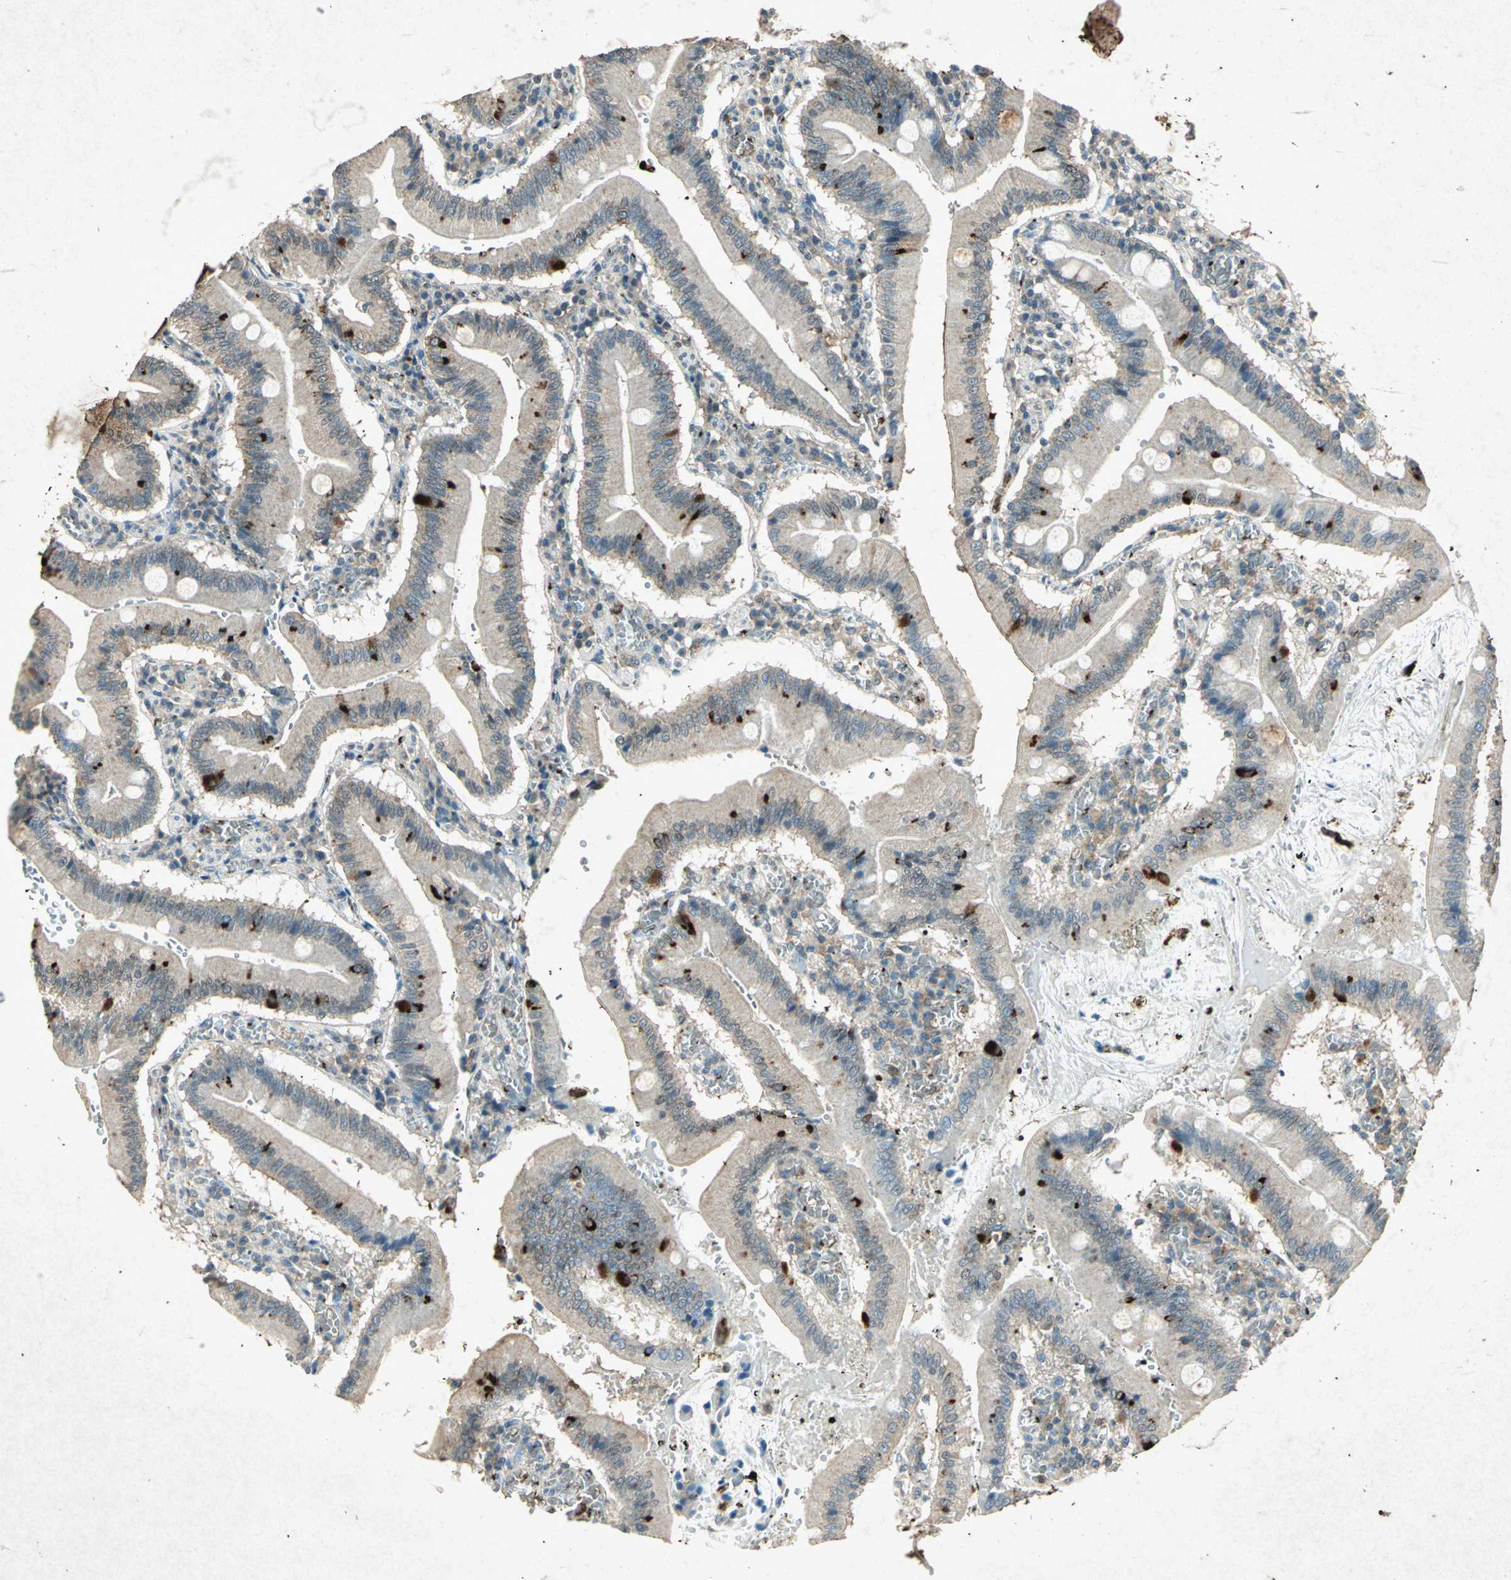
{"staining": {"intensity": "strong", "quantity": "25%-75%", "location": "cytoplasmic/membranous"}, "tissue": "small intestine", "cell_type": "Glandular cells", "image_type": "normal", "snomed": [{"axis": "morphology", "description": "Normal tissue, NOS"}, {"axis": "topography", "description": "Small intestine"}], "caption": "Small intestine stained with a brown dye reveals strong cytoplasmic/membranous positive expression in approximately 25%-75% of glandular cells.", "gene": "PSEN1", "patient": {"sex": "male", "age": 71}}